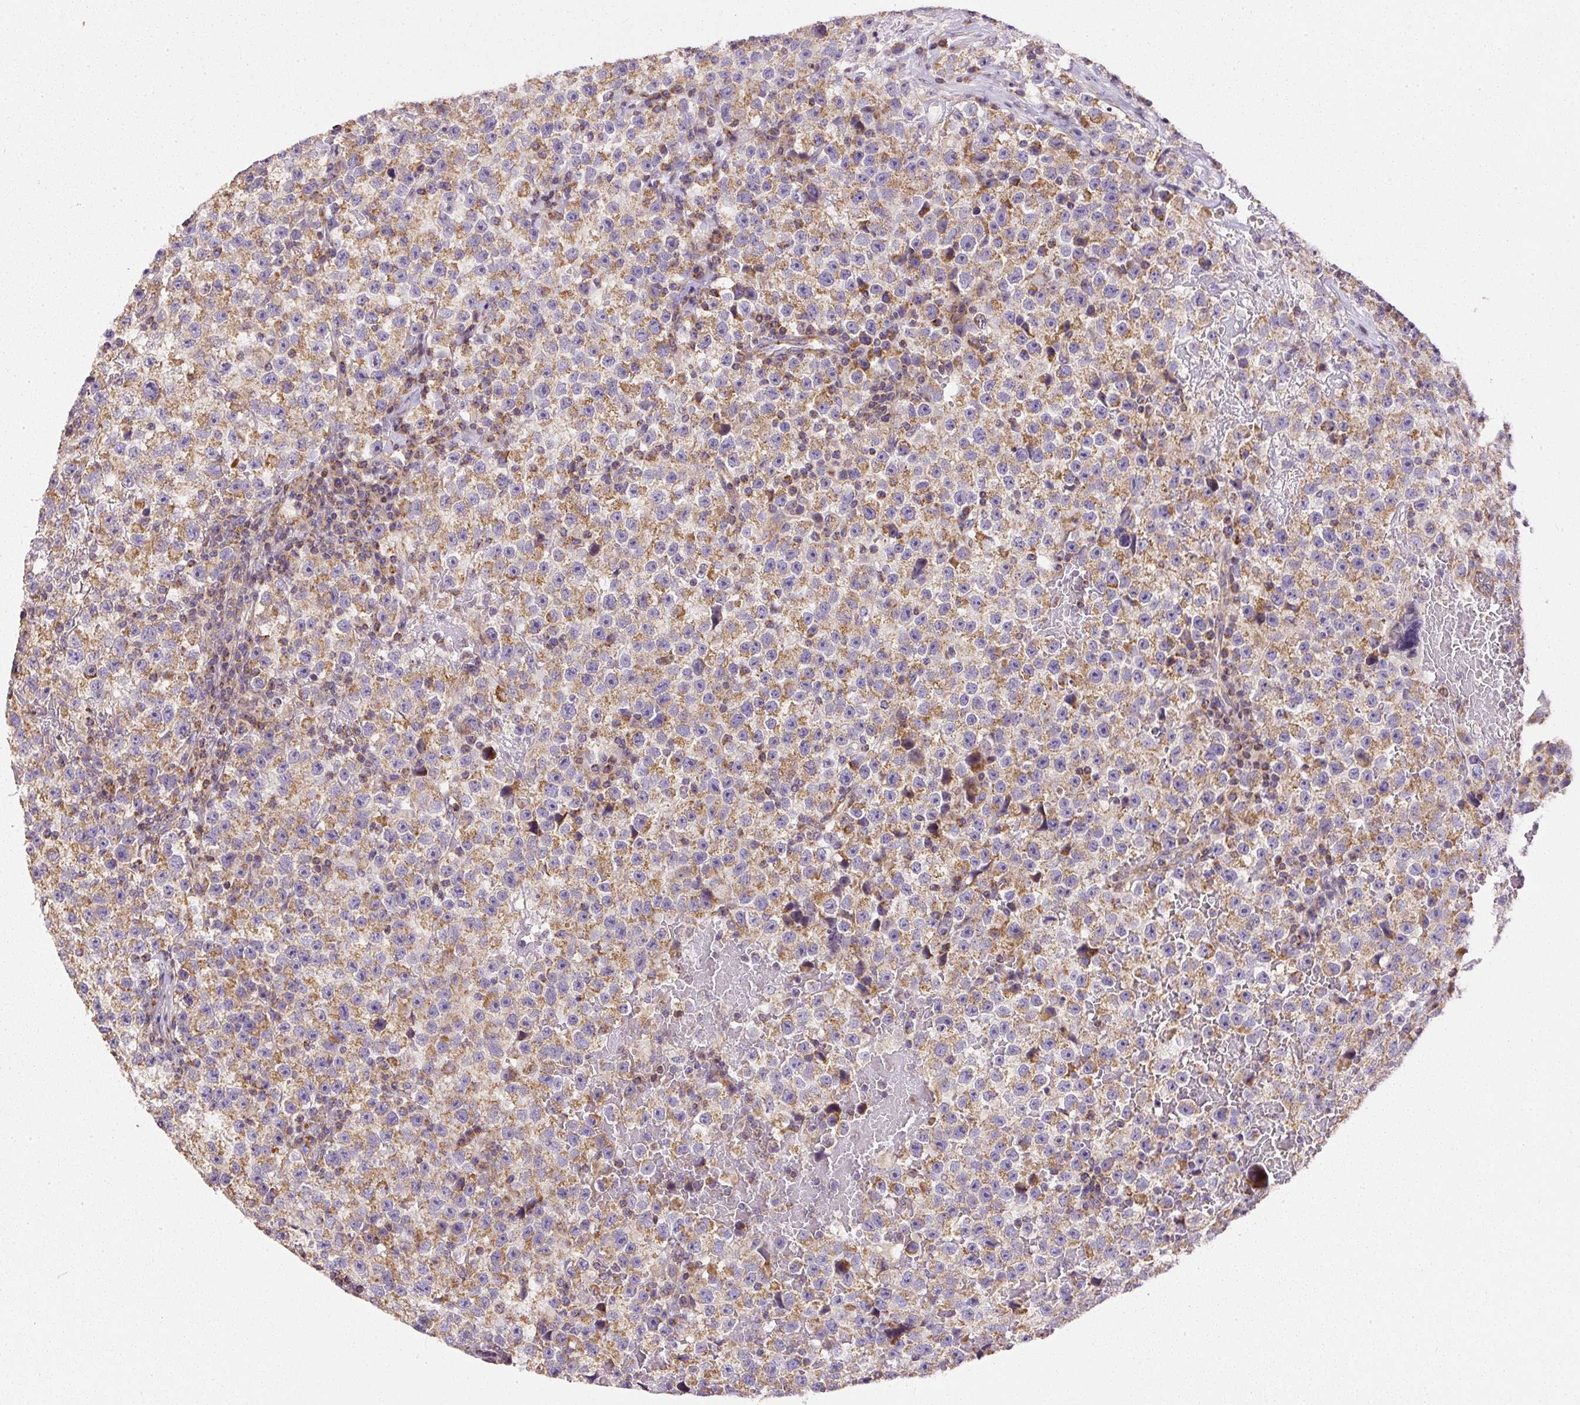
{"staining": {"intensity": "moderate", "quantity": ">75%", "location": "cytoplasmic/membranous"}, "tissue": "testis cancer", "cell_type": "Tumor cells", "image_type": "cancer", "snomed": [{"axis": "morphology", "description": "Seminoma, NOS"}, {"axis": "topography", "description": "Testis"}], "caption": "A high-resolution photomicrograph shows immunohistochemistry (IHC) staining of testis seminoma, which shows moderate cytoplasmic/membranous staining in about >75% of tumor cells.", "gene": "NDUFAF2", "patient": {"sex": "male", "age": 22}}